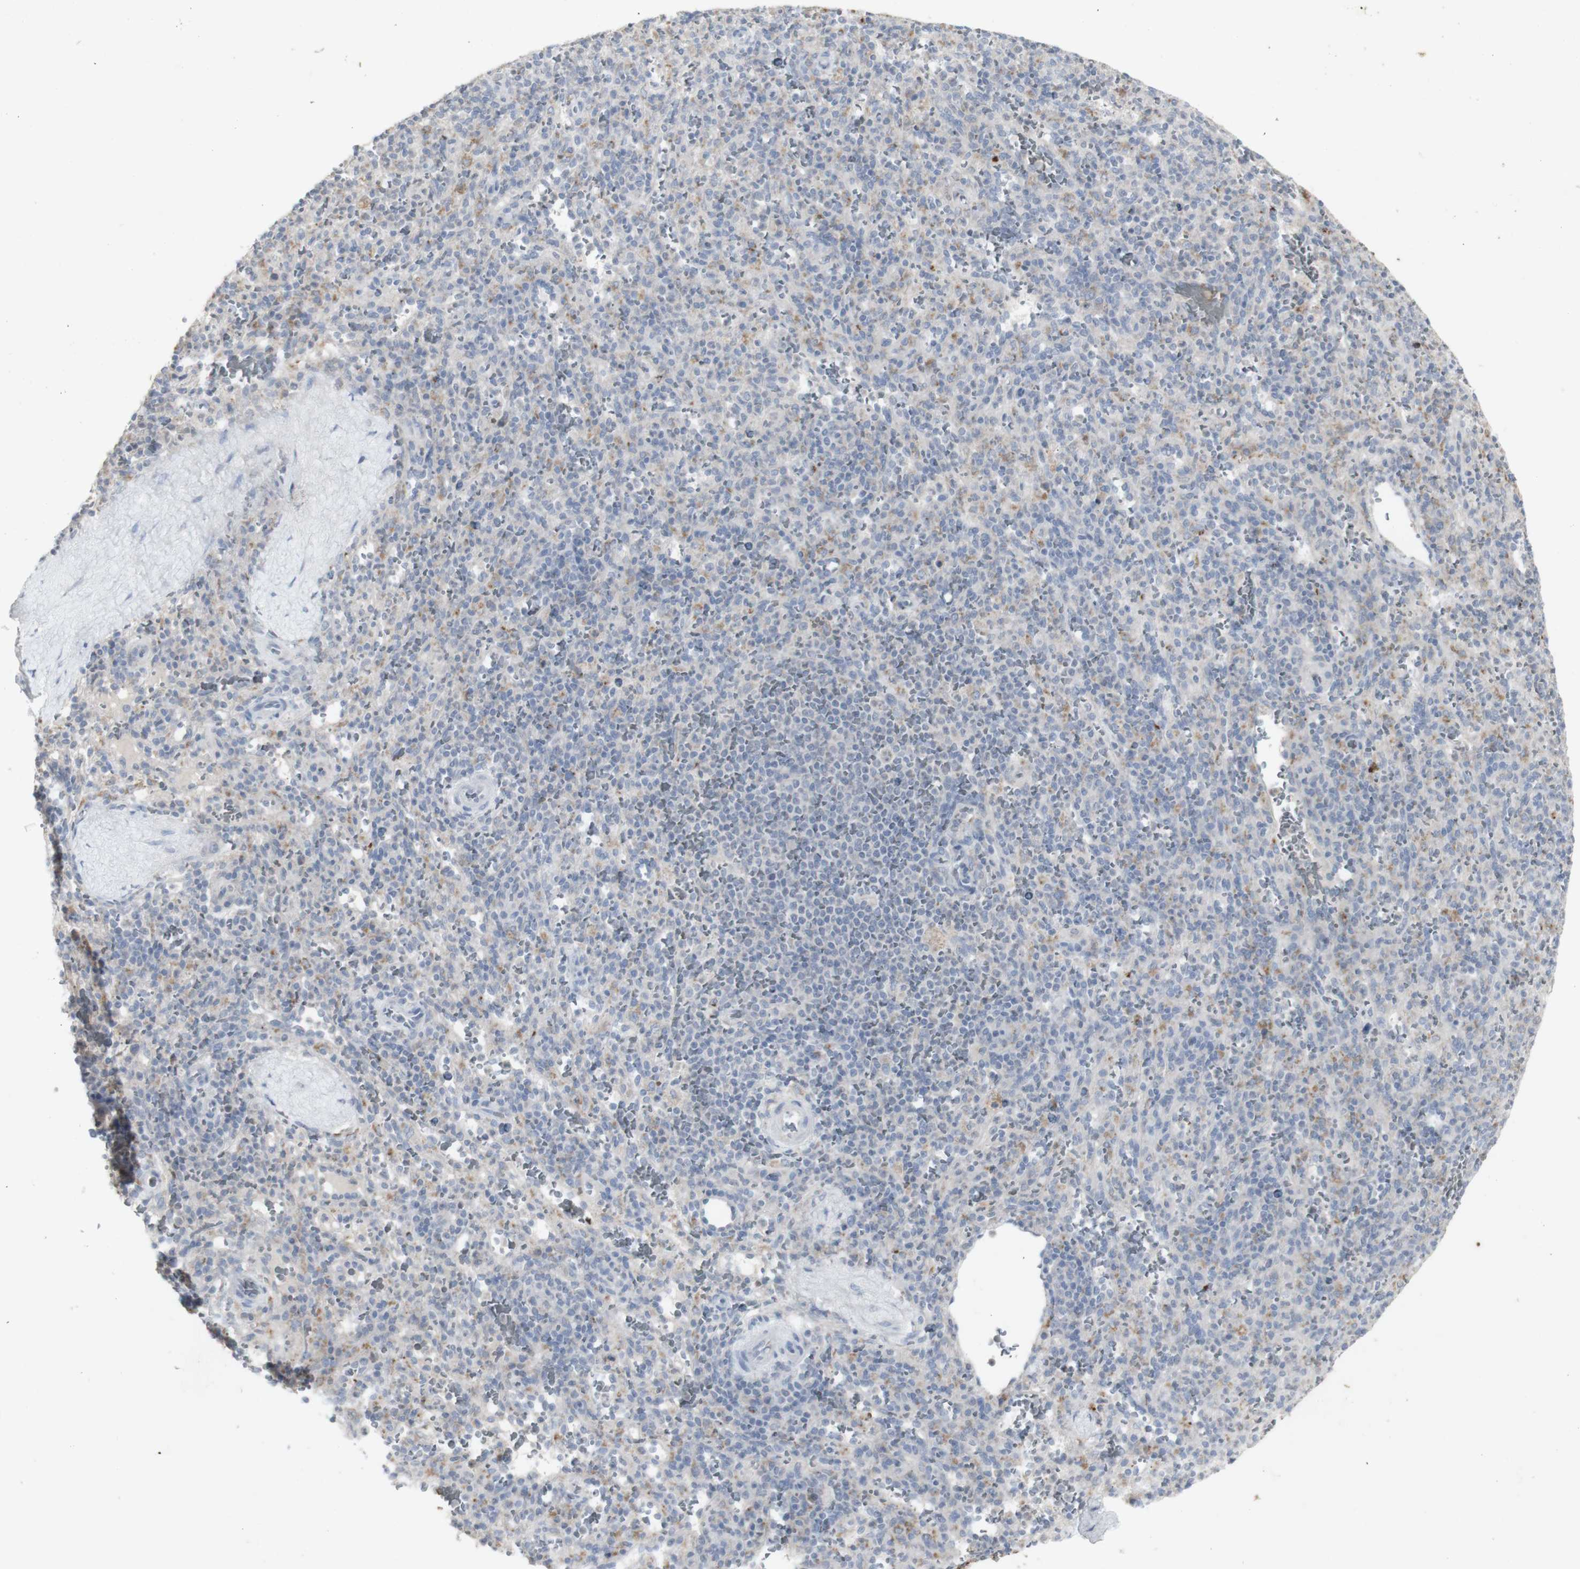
{"staining": {"intensity": "negative", "quantity": "none", "location": "none"}, "tissue": "spleen", "cell_type": "Cells in red pulp", "image_type": "normal", "snomed": [{"axis": "morphology", "description": "Normal tissue, NOS"}, {"axis": "topography", "description": "Spleen"}], "caption": "High magnification brightfield microscopy of normal spleen stained with DAB (3,3'-diaminobenzidine) (brown) and counterstained with hematoxylin (blue): cells in red pulp show no significant staining. (DAB (3,3'-diaminobenzidine) IHC visualized using brightfield microscopy, high magnification).", "gene": "INS", "patient": {"sex": "male", "age": 36}}